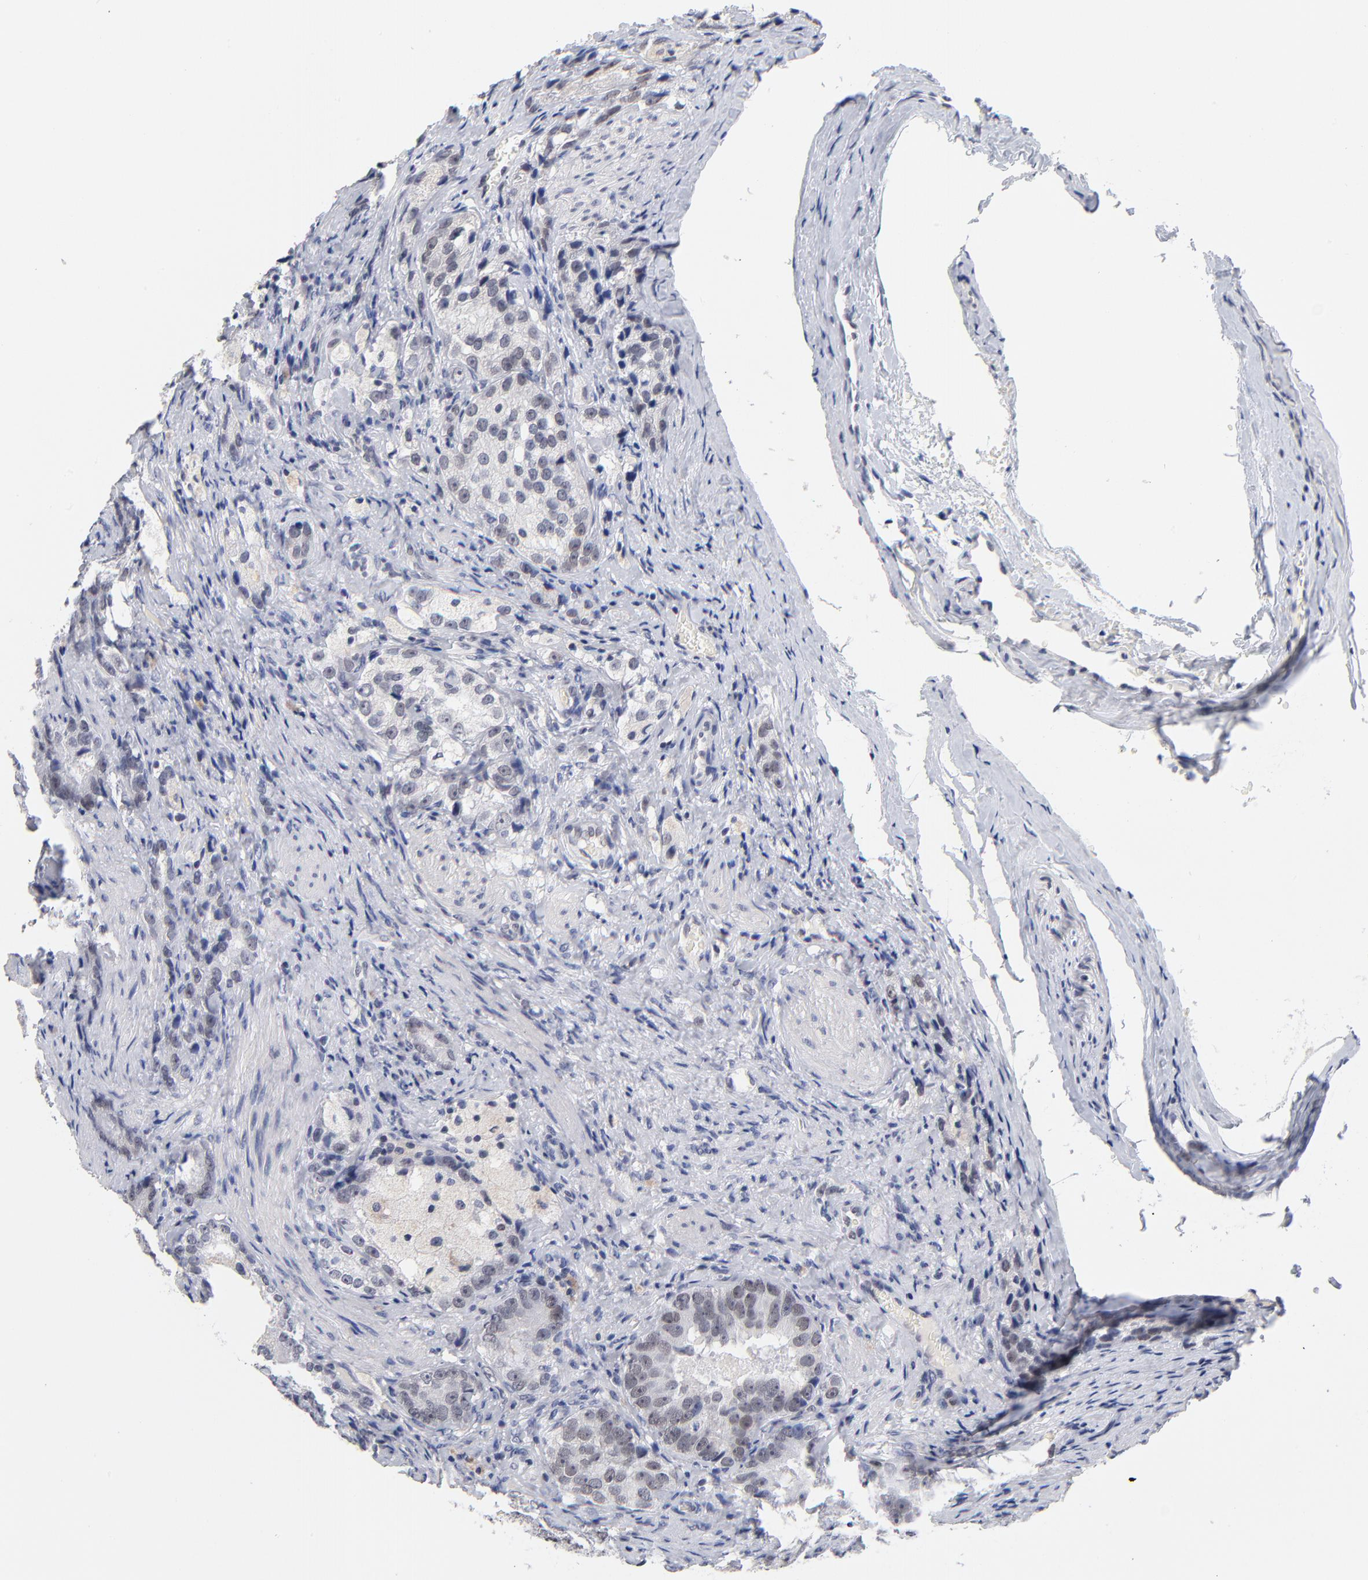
{"staining": {"intensity": "weak", "quantity": "25%-75%", "location": "nuclear"}, "tissue": "prostate cancer", "cell_type": "Tumor cells", "image_type": "cancer", "snomed": [{"axis": "morphology", "description": "Adenocarcinoma, High grade"}, {"axis": "topography", "description": "Prostate"}], "caption": "Tumor cells demonstrate weak nuclear staining in about 25%-75% of cells in prostate adenocarcinoma (high-grade).", "gene": "ORC2", "patient": {"sex": "male", "age": 63}}